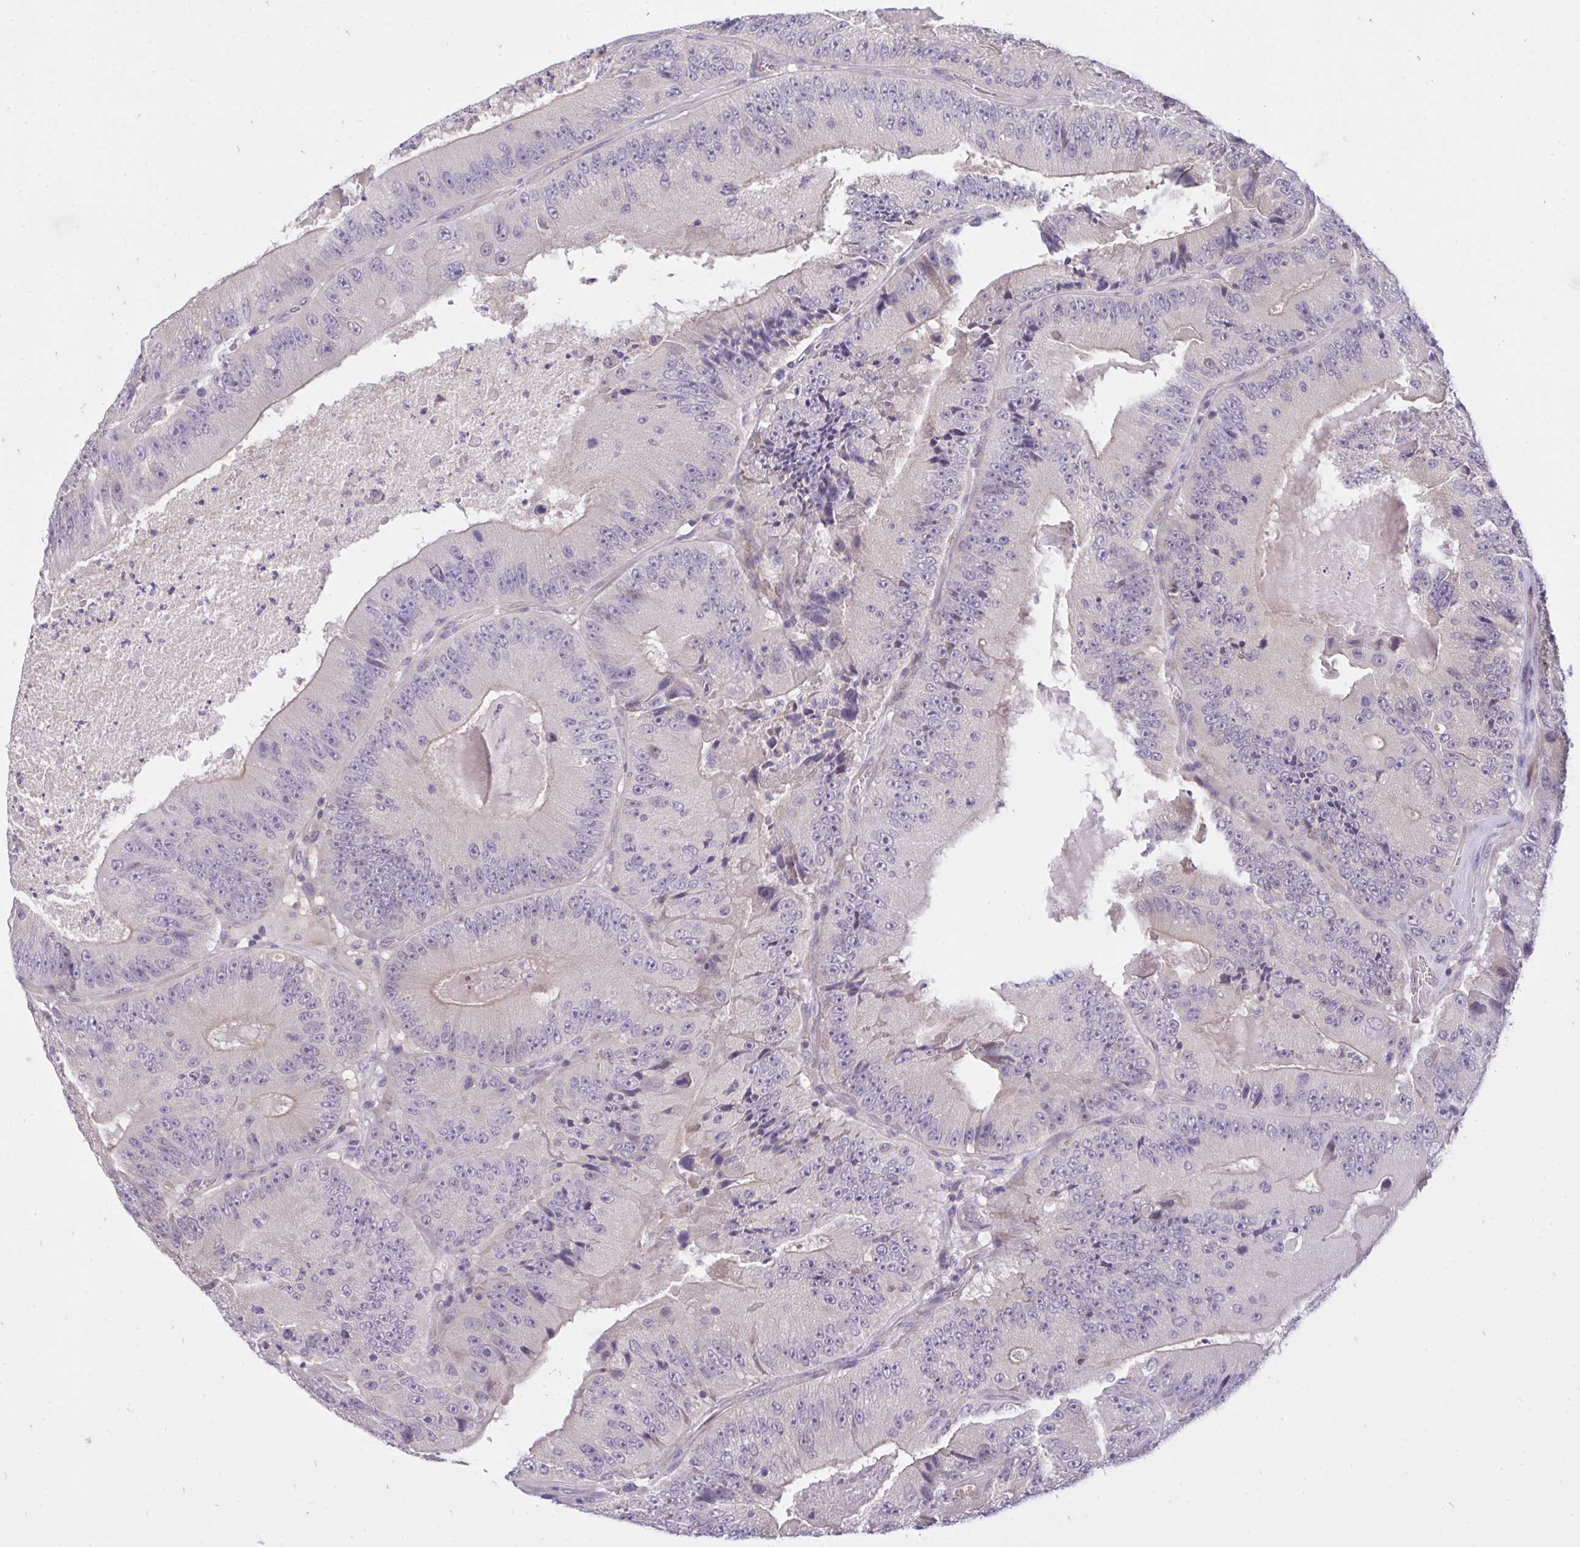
{"staining": {"intensity": "negative", "quantity": "none", "location": "none"}, "tissue": "colorectal cancer", "cell_type": "Tumor cells", "image_type": "cancer", "snomed": [{"axis": "morphology", "description": "Adenocarcinoma, NOS"}, {"axis": "topography", "description": "Colon"}], "caption": "There is no significant staining in tumor cells of adenocarcinoma (colorectal). Nuclei are stained in blue.", "gene": "C19orf54", "patient": {"sex": "female", "age": 86}}